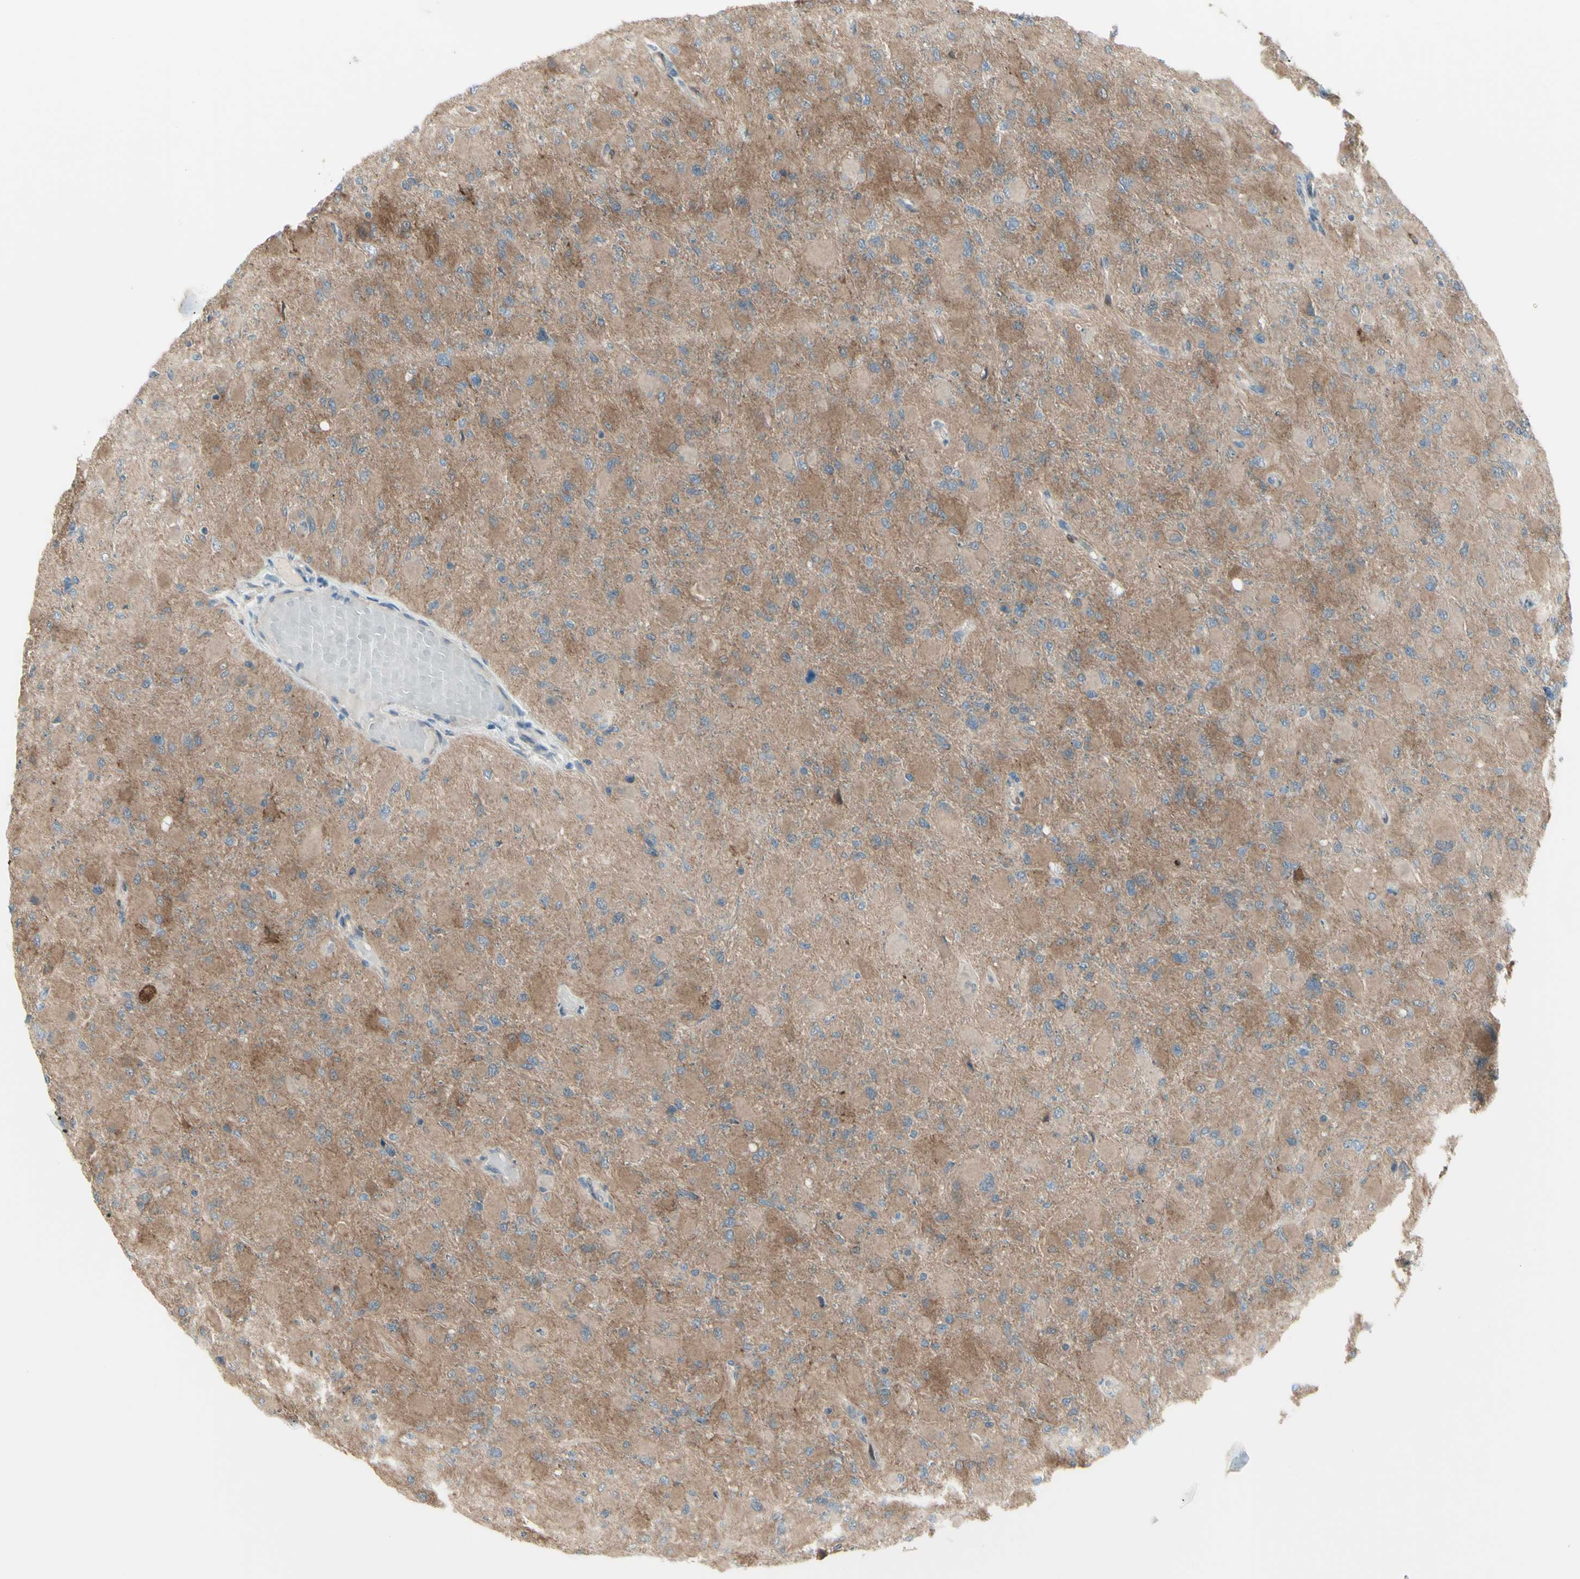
{"staining": {"intensity": "weak", "quantity": ">75%", "location": "cytoplasmic/membranous"}, "tissue": "glioma", "cell_type": "Tumor cells", "image_type": "cancer", "snomed": [{"axis": "morphology", "description": "Glioma, malignant, High grade"}, {"axis": "topography", "description": "Cerebral cortex"}], "caption": "Glioma was stained to show a protein in brown. There is low levels of weak cytoplasmic/membranous positivity in about >75% of tumor cells. The protein of interest is shown in brown color, while the nuclei are stained blue.", "gene": "NAXD", "patient": {"sex": "female", "age": 36}}